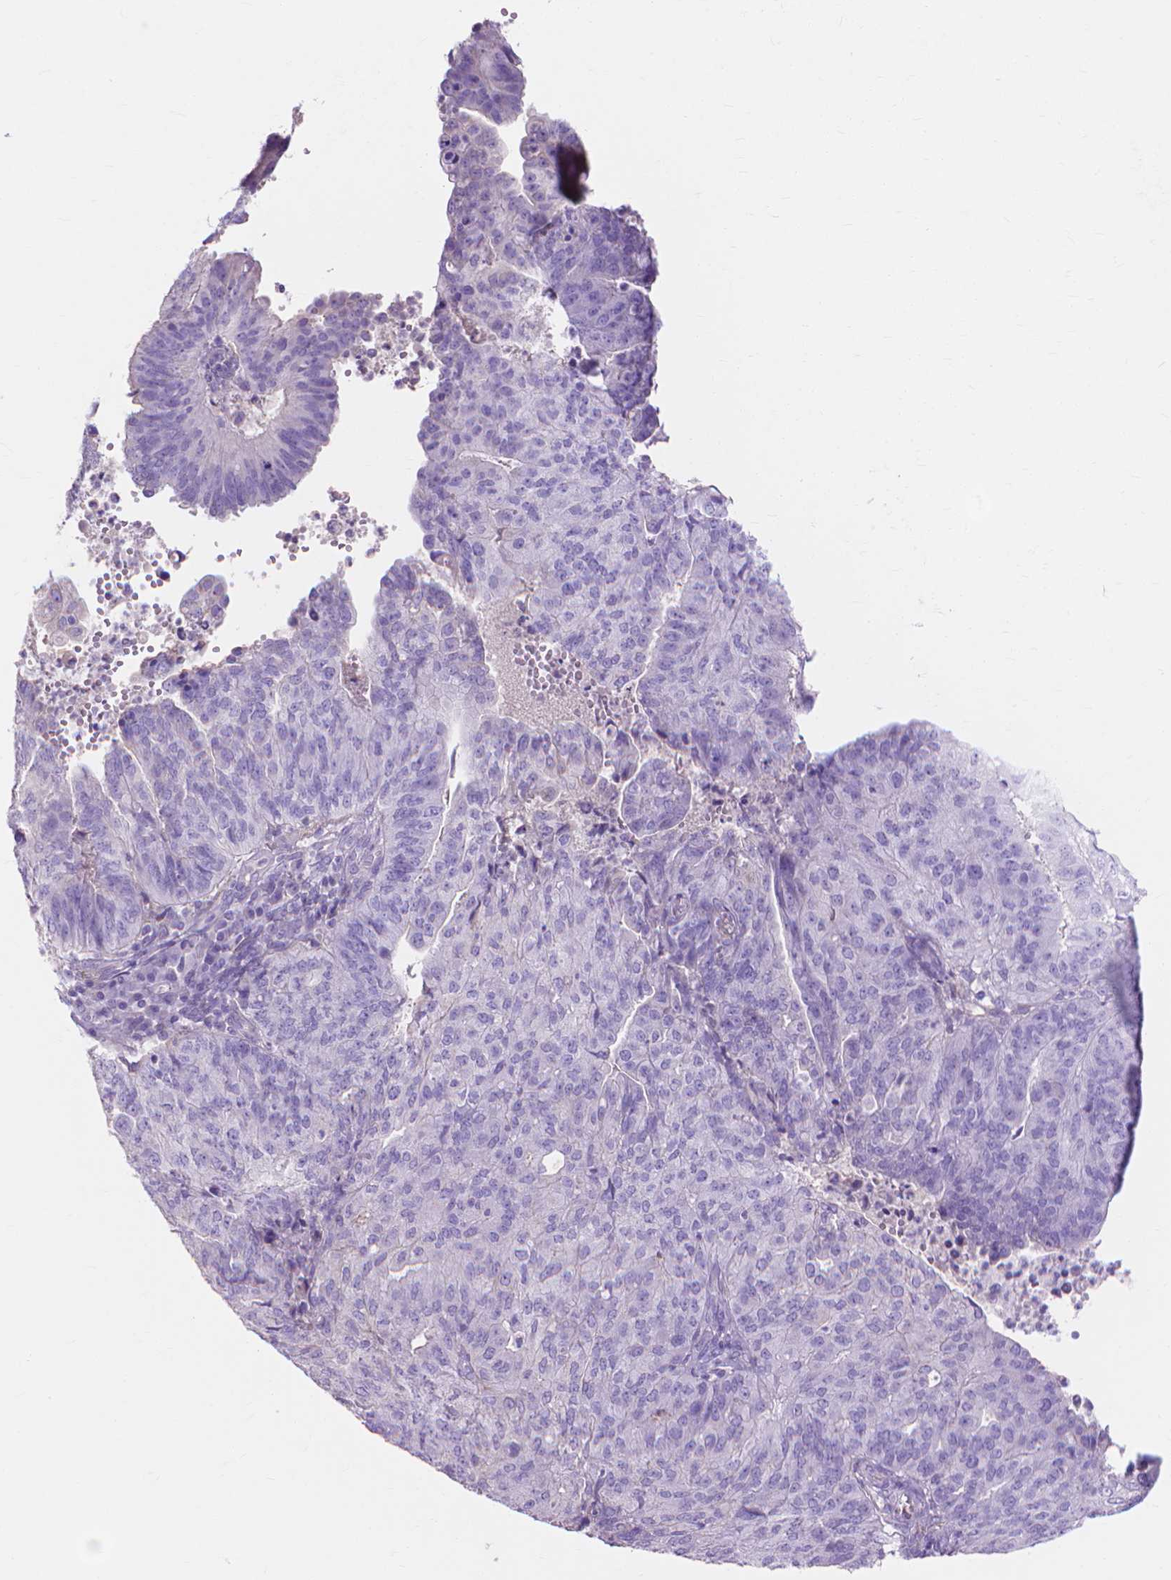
{"staining": {"intensity": "negative", "quantity": "none", "location": "none"}, "tissue": "endometrial cancer", "cell_type": "Tumor cells", "image_type": "cancer", "snomed": [{"axis": "morphology", "description": "Adenocarcinoma, NOS"}, {"axis": "topography", "description": "Endometrium"}], "caption": "Immunohistochemical staining of human adenocarcinoma (endometrial) shows no significant positivity in tumor cells. The staining was performed using DAB (3,3'-diaminobenzidine) to visualize the protein expression in brown, while the nuclei were stained in blue with hematoxylin (Magnification: 20x).", "gene": "MBLAC1", "patient": {"sex": "female", "age": 82}}